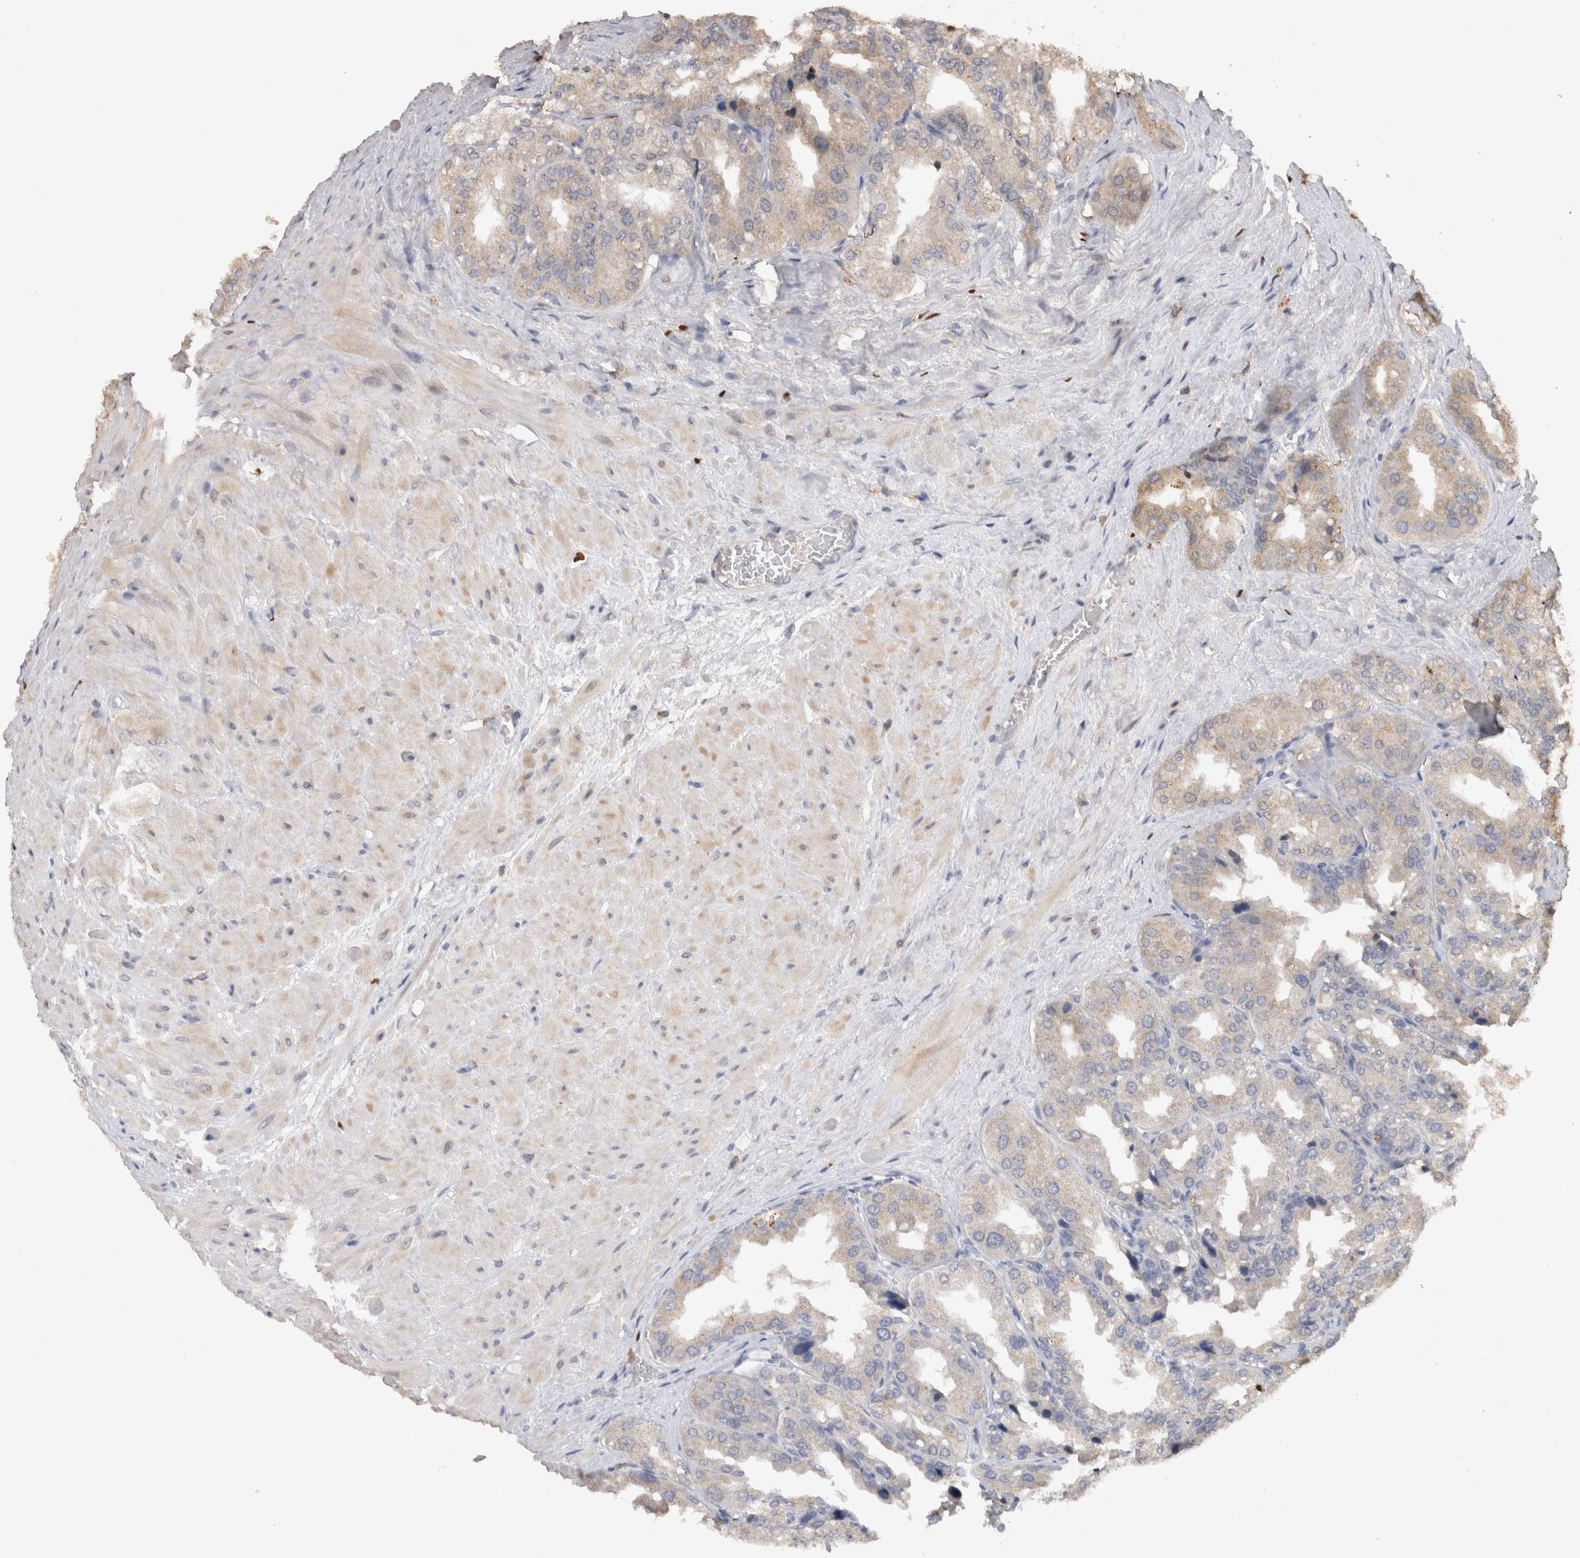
{"staining": {"intensity": "weak", "quantity": "25%-75%", "location": "cytoplasmic/membranous"}, "tissue": "seminal vesicle", "cell_type": "Glandular cells", "image_type": "normal", "snomed": [{"axis": "morphology", "description": "Normal tissue, NOS"}, {"axis": "topography", "description": "Prostate"}, {"axis": "topography", "description": "Seminal veicle"}], "caption": "The histopathology image demonstrates staining of normal seminal vesicle, revealing weak cytoplasmic/membranous protein expression (brown color) within glandular cells. (IHC, brightfield microscopy, high magnification).", "gene": "VSIG4", "patient": {"sex": "male", "age": 51}}